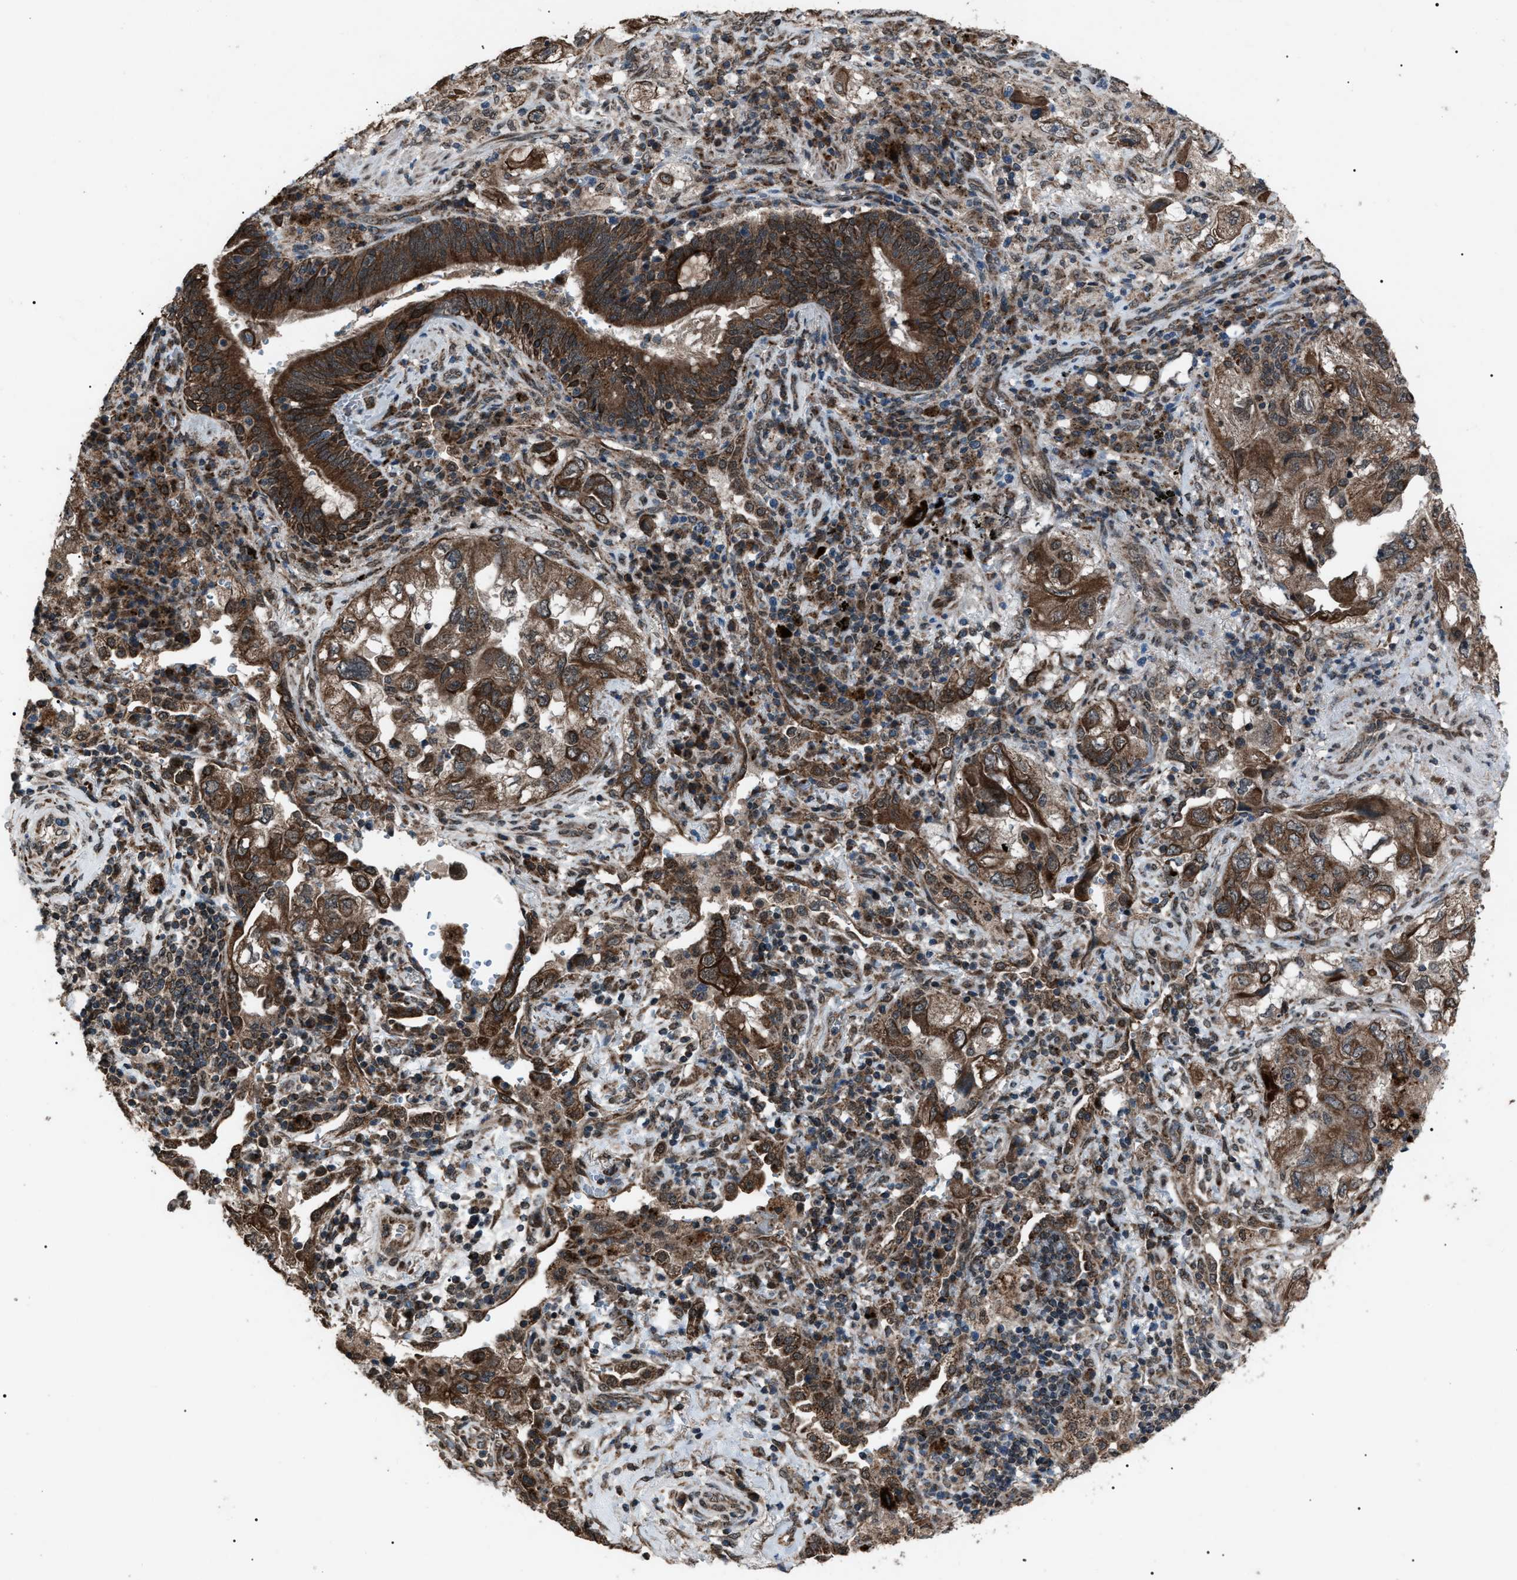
{"staining": {"intensity": "strong", "quantity": ">75%", "location": "cytoplasmic/membranous"}, "tissue": "lung cancer", "cell_type": "Tumor cells", "image_type": "cancer", "snomed": [{"axis": "morphology", "description": "Adenocarcinoma, NOS"}, {"axis": "topography", "description": "Lung"}], "caption": "IHC histopathology image of human lung cancer (adenocarcinoma) stained for a protein (brown), which displays high levels of strong cytoplasmic/membranous positivity in approximately >75% of tumor cells.", "gene": "ZFAND2A", "patient": {"sex": "male", "age": 64}}